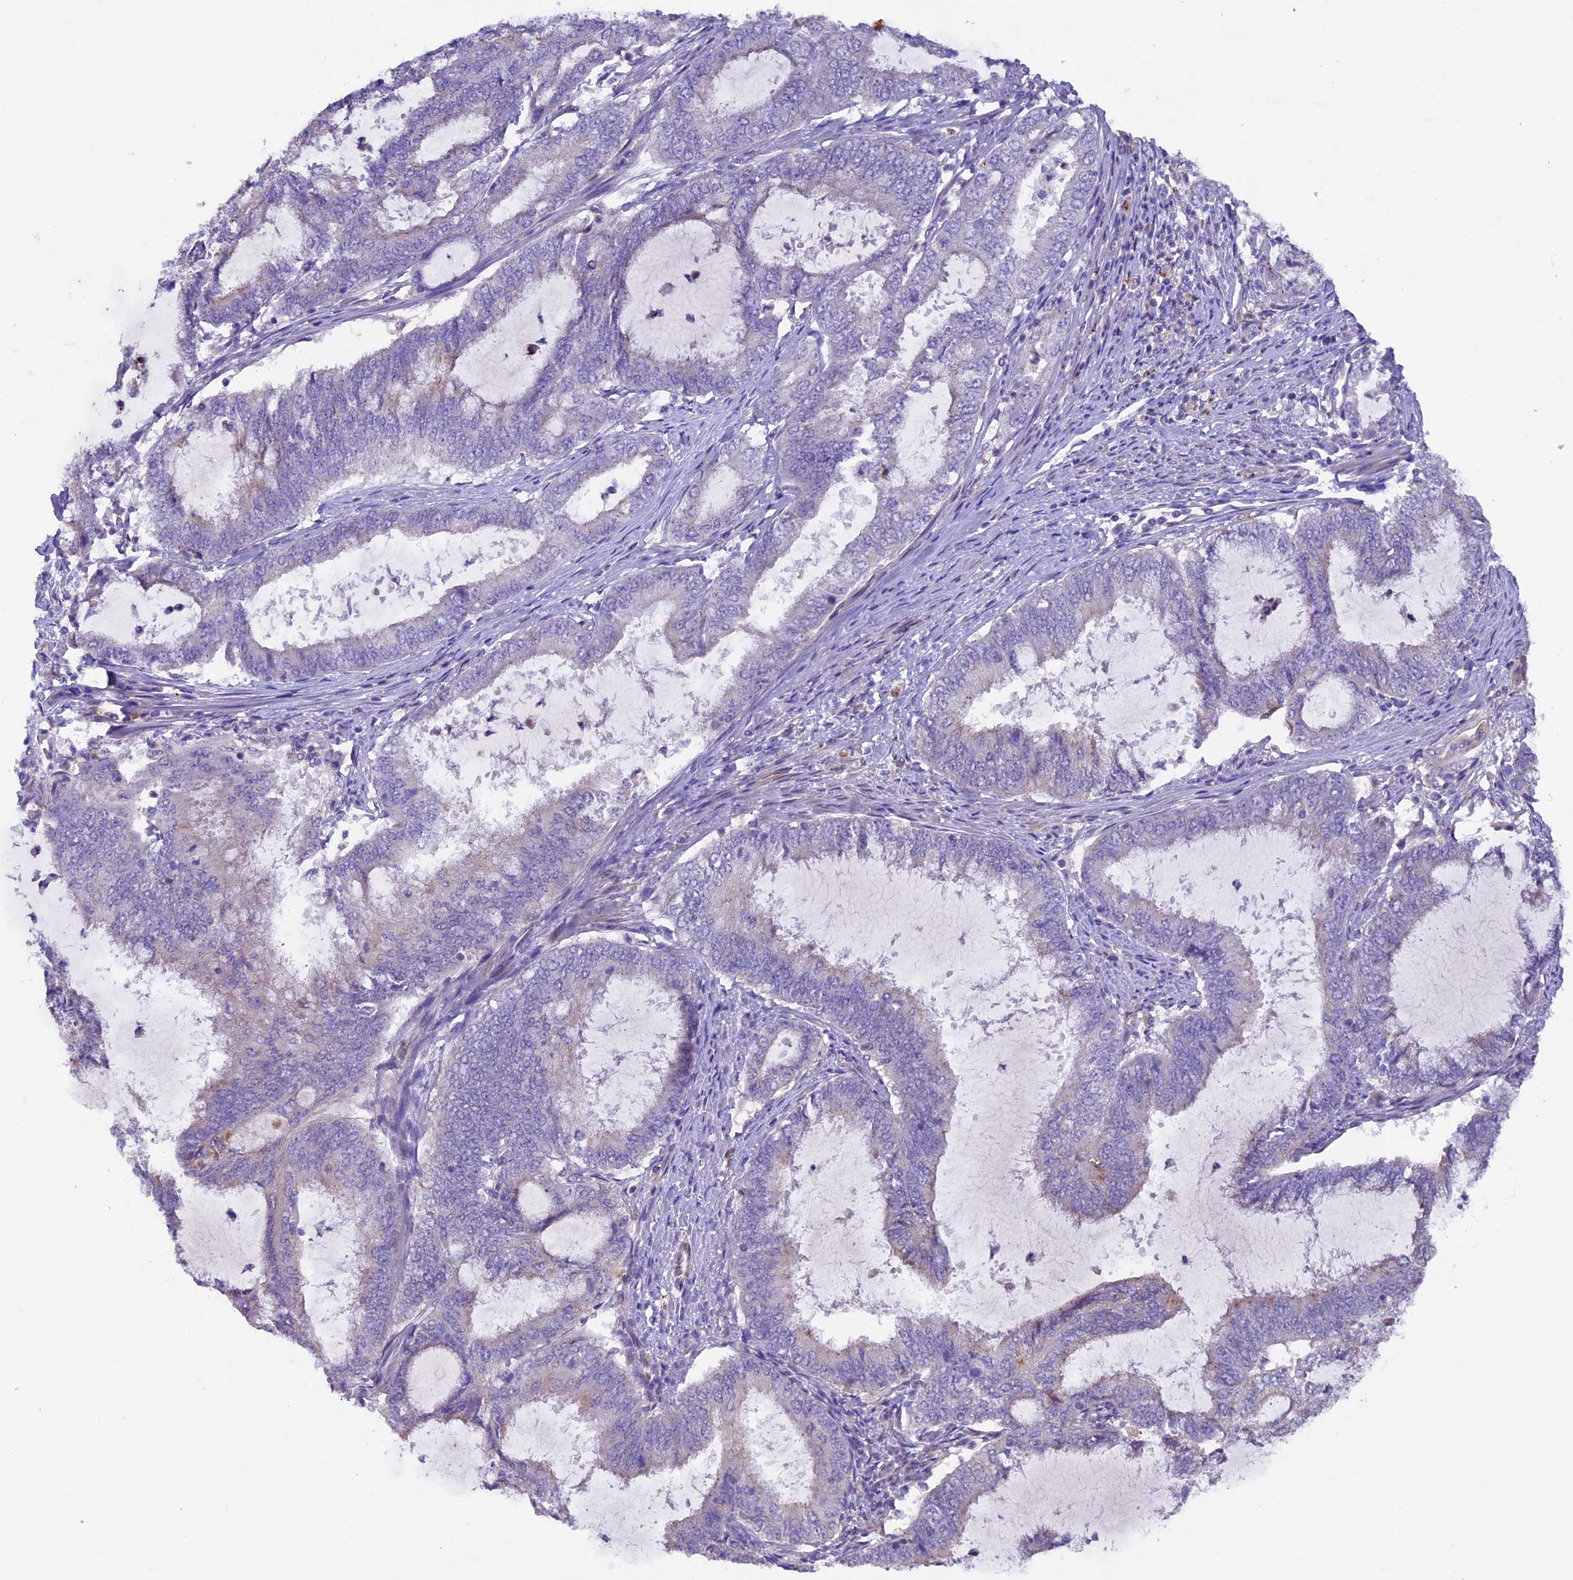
{"staining": {"intensity": "negative", "quantity": "none", "location": "none"}, "tissue": "endometrial cancer", "cell_type": "Tumor cells", "image_type": "cancer", "snomed": [{"axis": "morphology", "description": "Adenocarcinoma, NOS"}, {"axis": "topography", "description": "Endometrium"}], "caption": "Immunohistochemical staining of human endometrial adenocarcinoma exhibits no significant expression in tumor cells. (Brightfield microscopy of DAB (3,3'-diaminobenzidine) immunohistochemistry at high magnification).", "gene": "NCK2", "patient": {"sex": "female", "age": 51}}